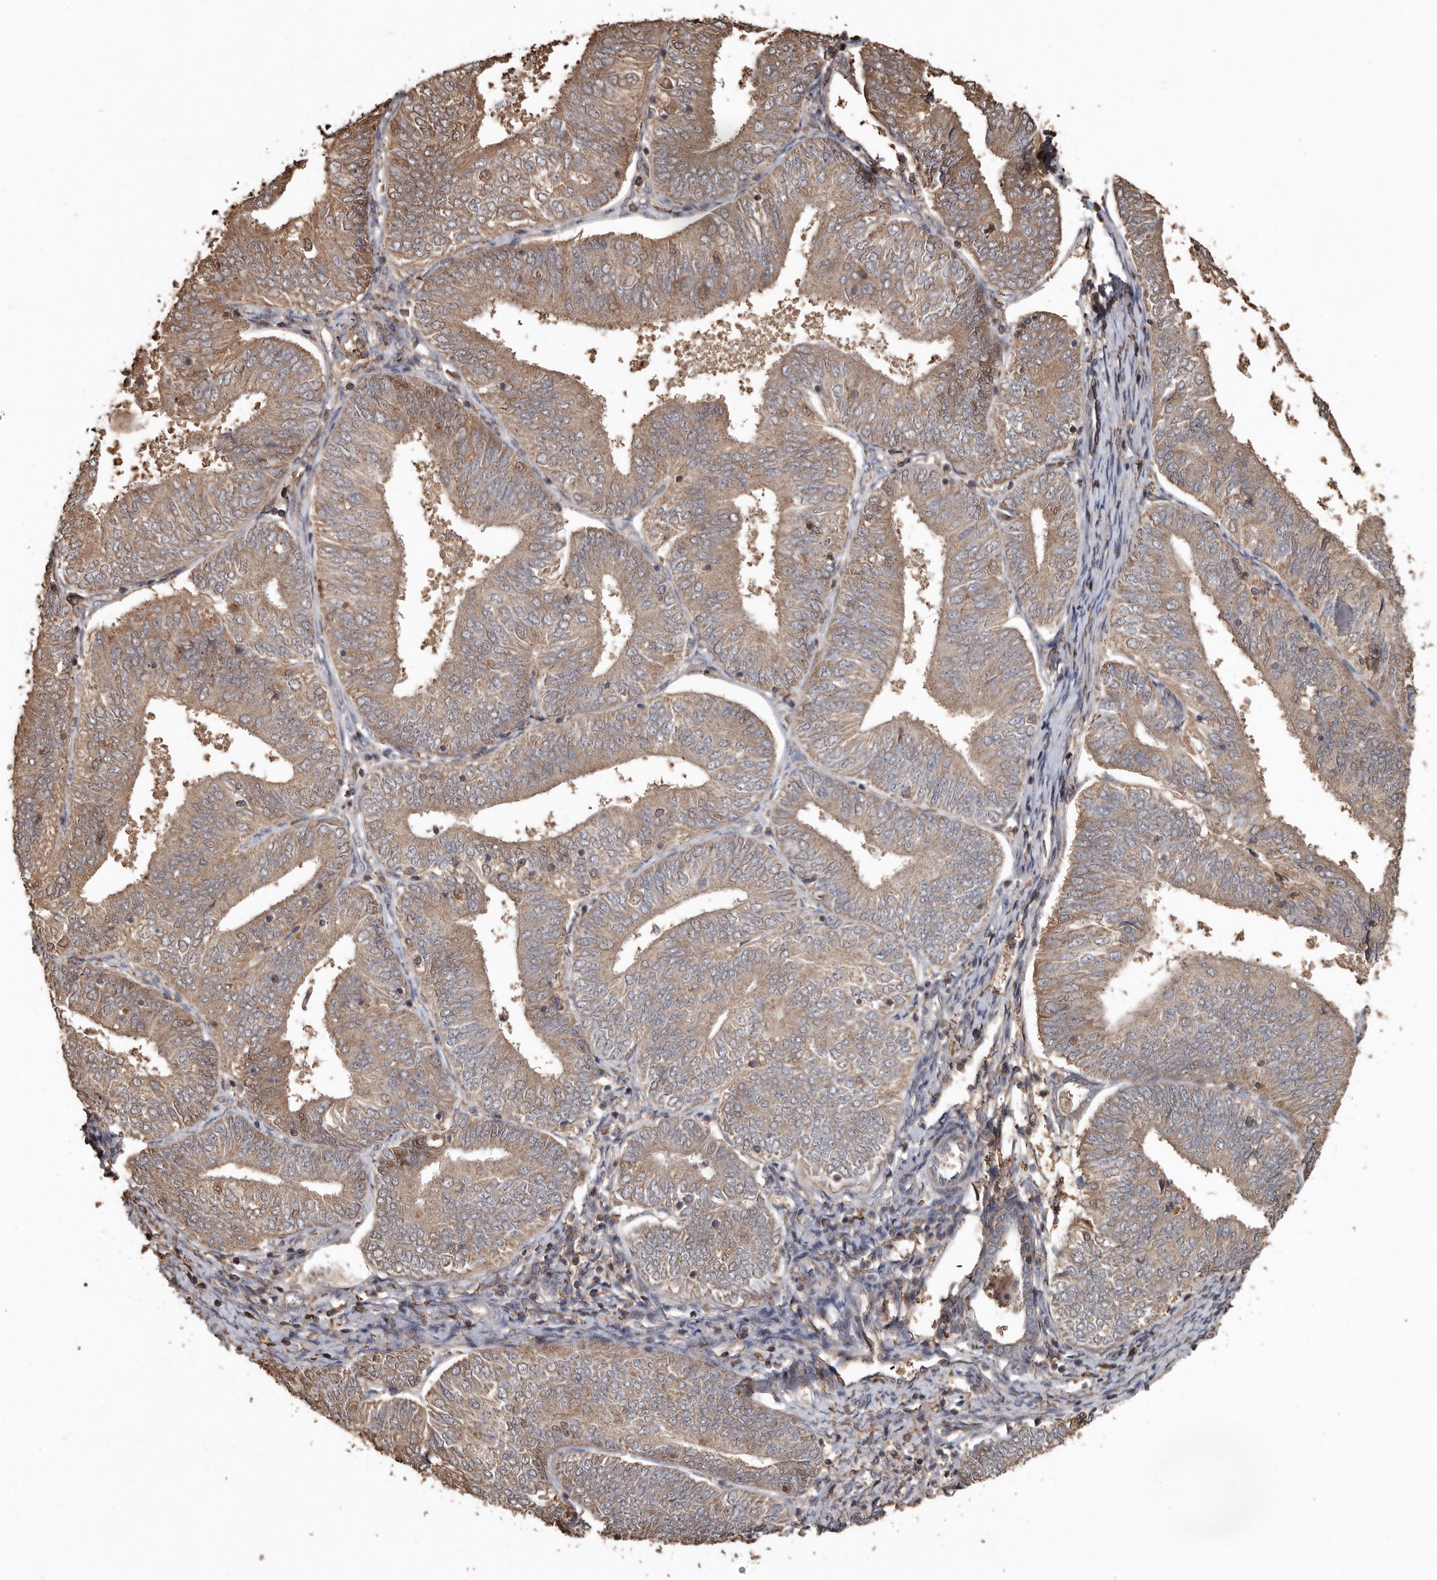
{"staining": {"intensity": "moderate", "quantity": ">75%", "location": "cytoplasmic/membranous"}, "tissue": "endometrial cancer", "cell_type": "Tumor cells", "image_type": "cancer", "snomed": [{"axis": "morphology", "description": "Adenocarcinoma, NOS"}, {"axis": "topography", "description": "Endometrium"}], "caption": "Tumor cells demonstrate moderate cytoplasmic/membranous positivity in about >75% of cells in endometrial cancer (adenocarcinoma).", "gene": "RANBP17", "patient": {"sex": "female", "age": 58}}